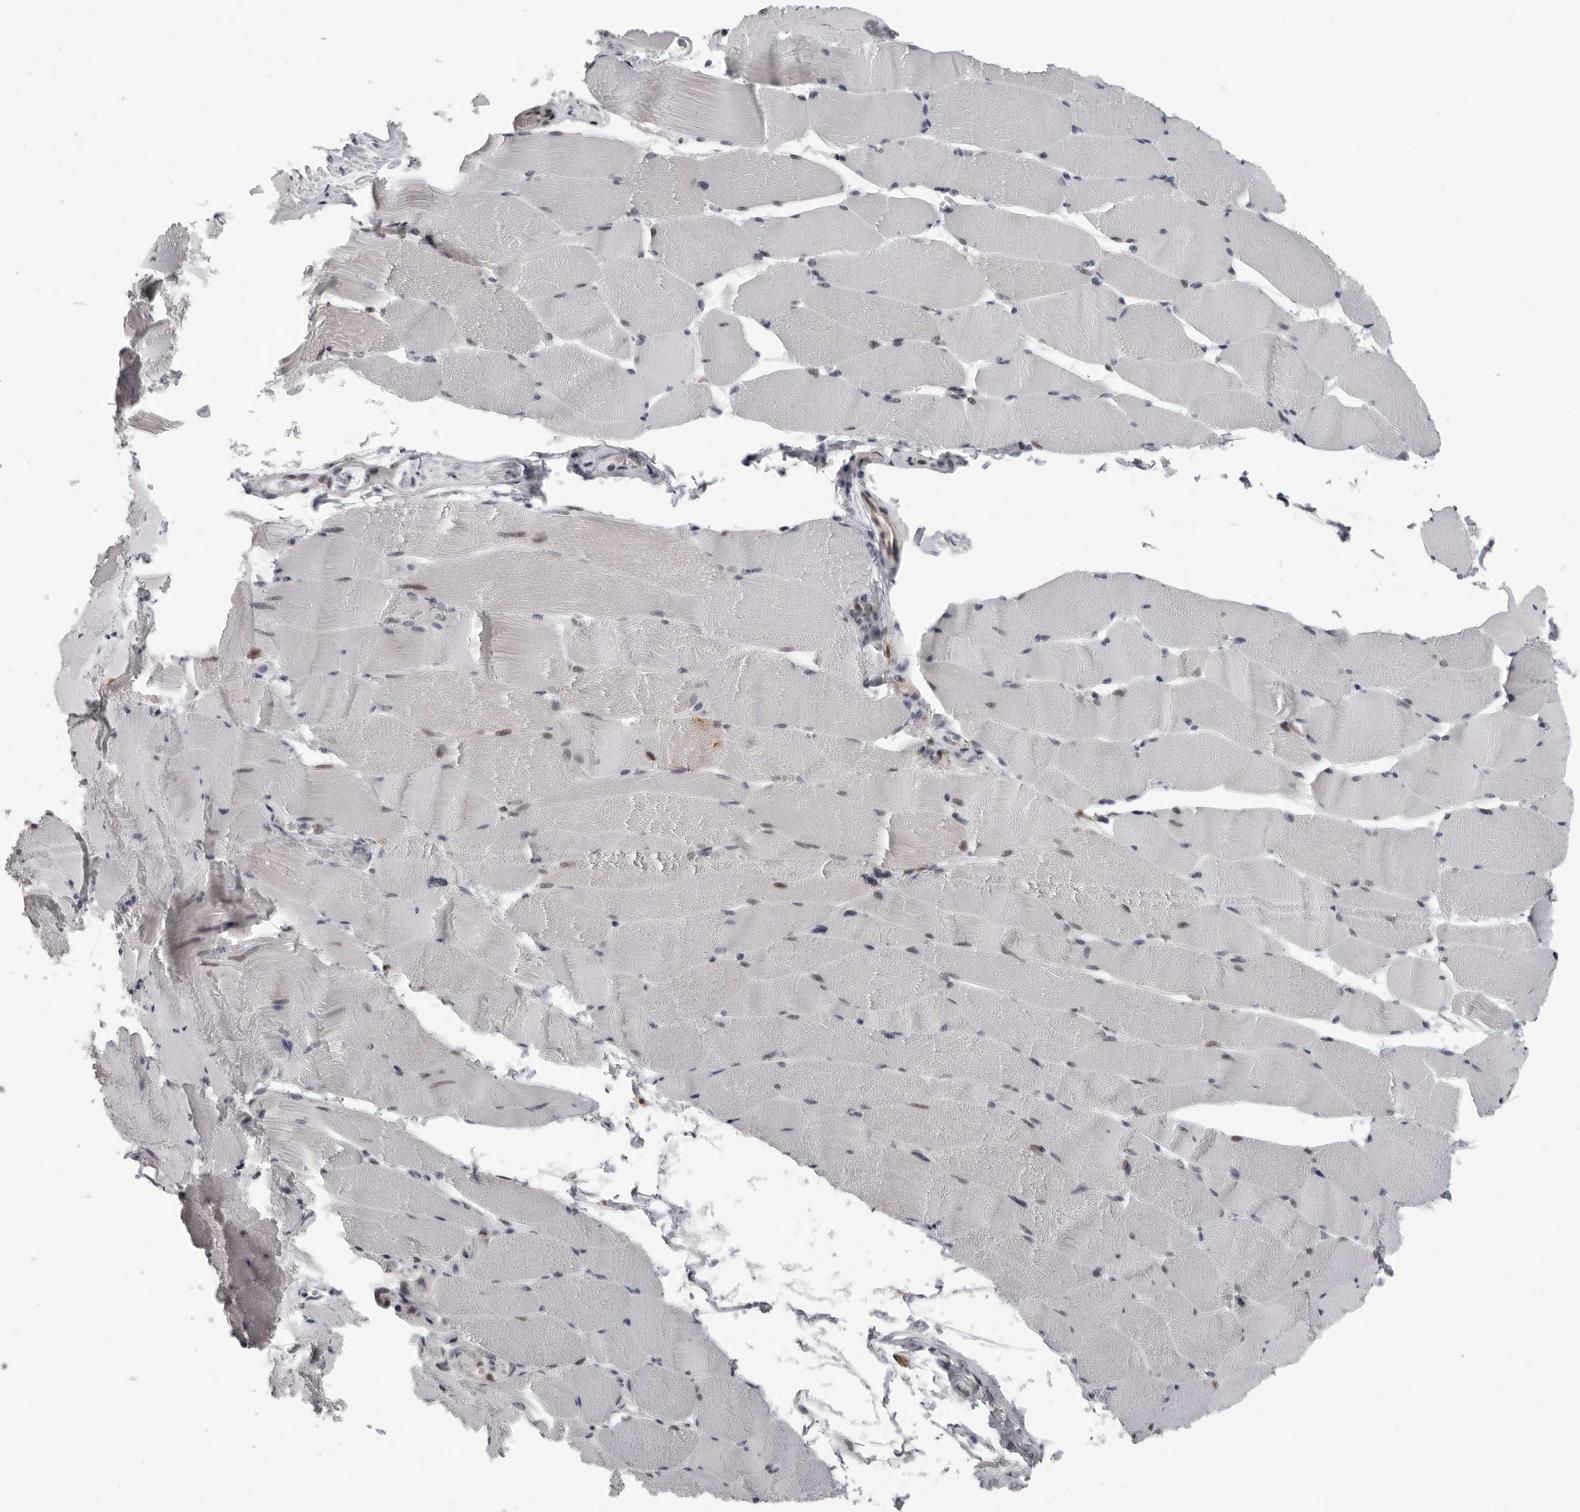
{"staining": {"intensity": "weak", "quantity": "<25%", "location": "cytoplasmic/membranous,nuclear"}, "tissue": "skeletal muscle", "cell_type": "Myocytes", "image_type": "normal", "snomed": [{"axis": "morphology", "description": "Normal tissue, NOS"}, {"axis": "topography", "description": "Skeletal muscle"}], "caption": "The image reveals no significant expression in myocytes of skeletal muscle.", "gene": "GCSAML", "patient": {"sex": "male", "age": 62}}